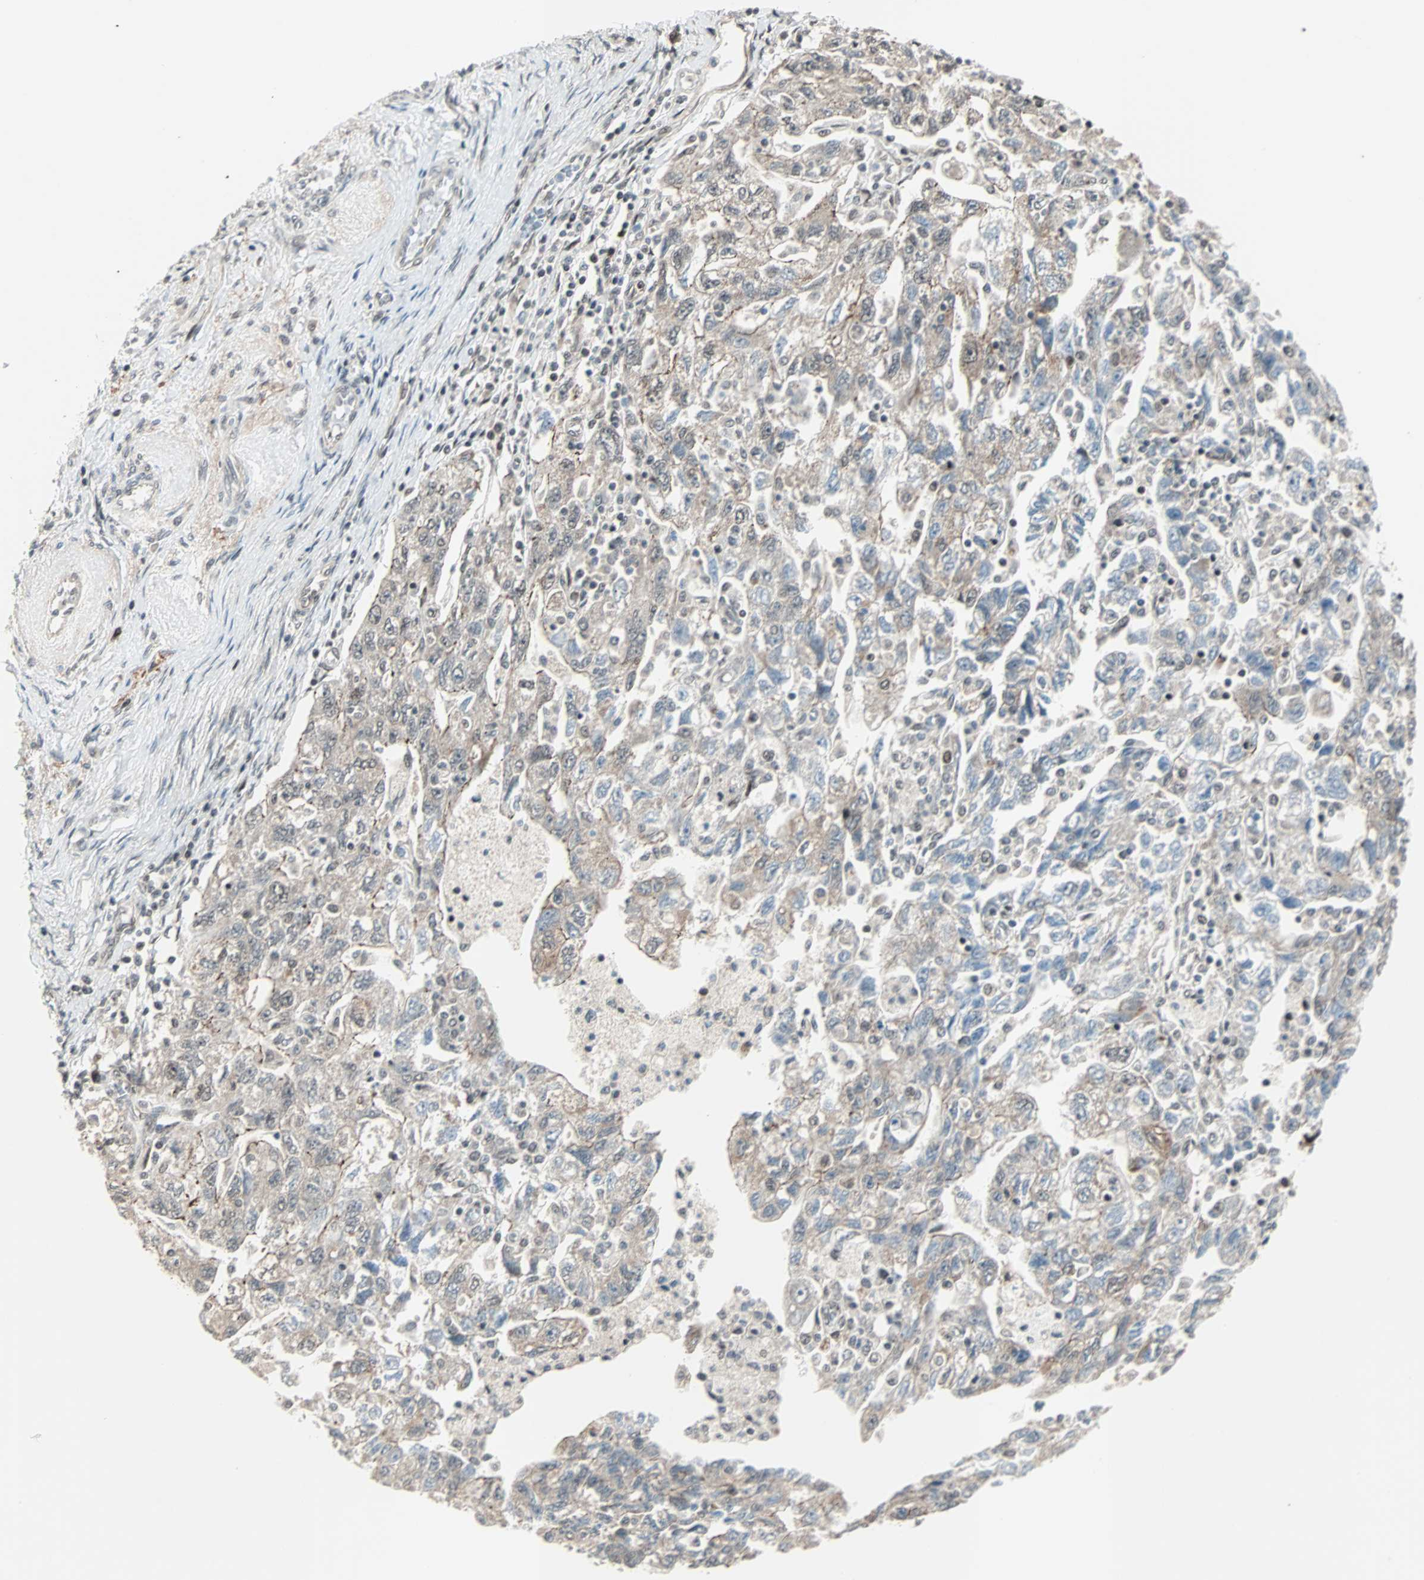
{"staining": {"intensity": "weak", "quantity": "25%-75%", "location": "cytoplasmic/membranous"}, "tissue": "ovarian cancer", "cell_type": "Tumor cells", "image_type": "cancer", "snomed": [{"axis": "morphology", "description": "Carcinoma, NOS"}, {"axis": "morphology", "description": "Cystadenocarcinoma, serous, NOS"}, {"axis": "topography", "description": "Ovary"}], "caption": "A brown stain labels weak cytoplasmic/membranous staining of a protein in ovarian cancer (carcinoma) tumor cells.", "gene": "CBX4", "patient": {"sex": "female", "age": 69}}